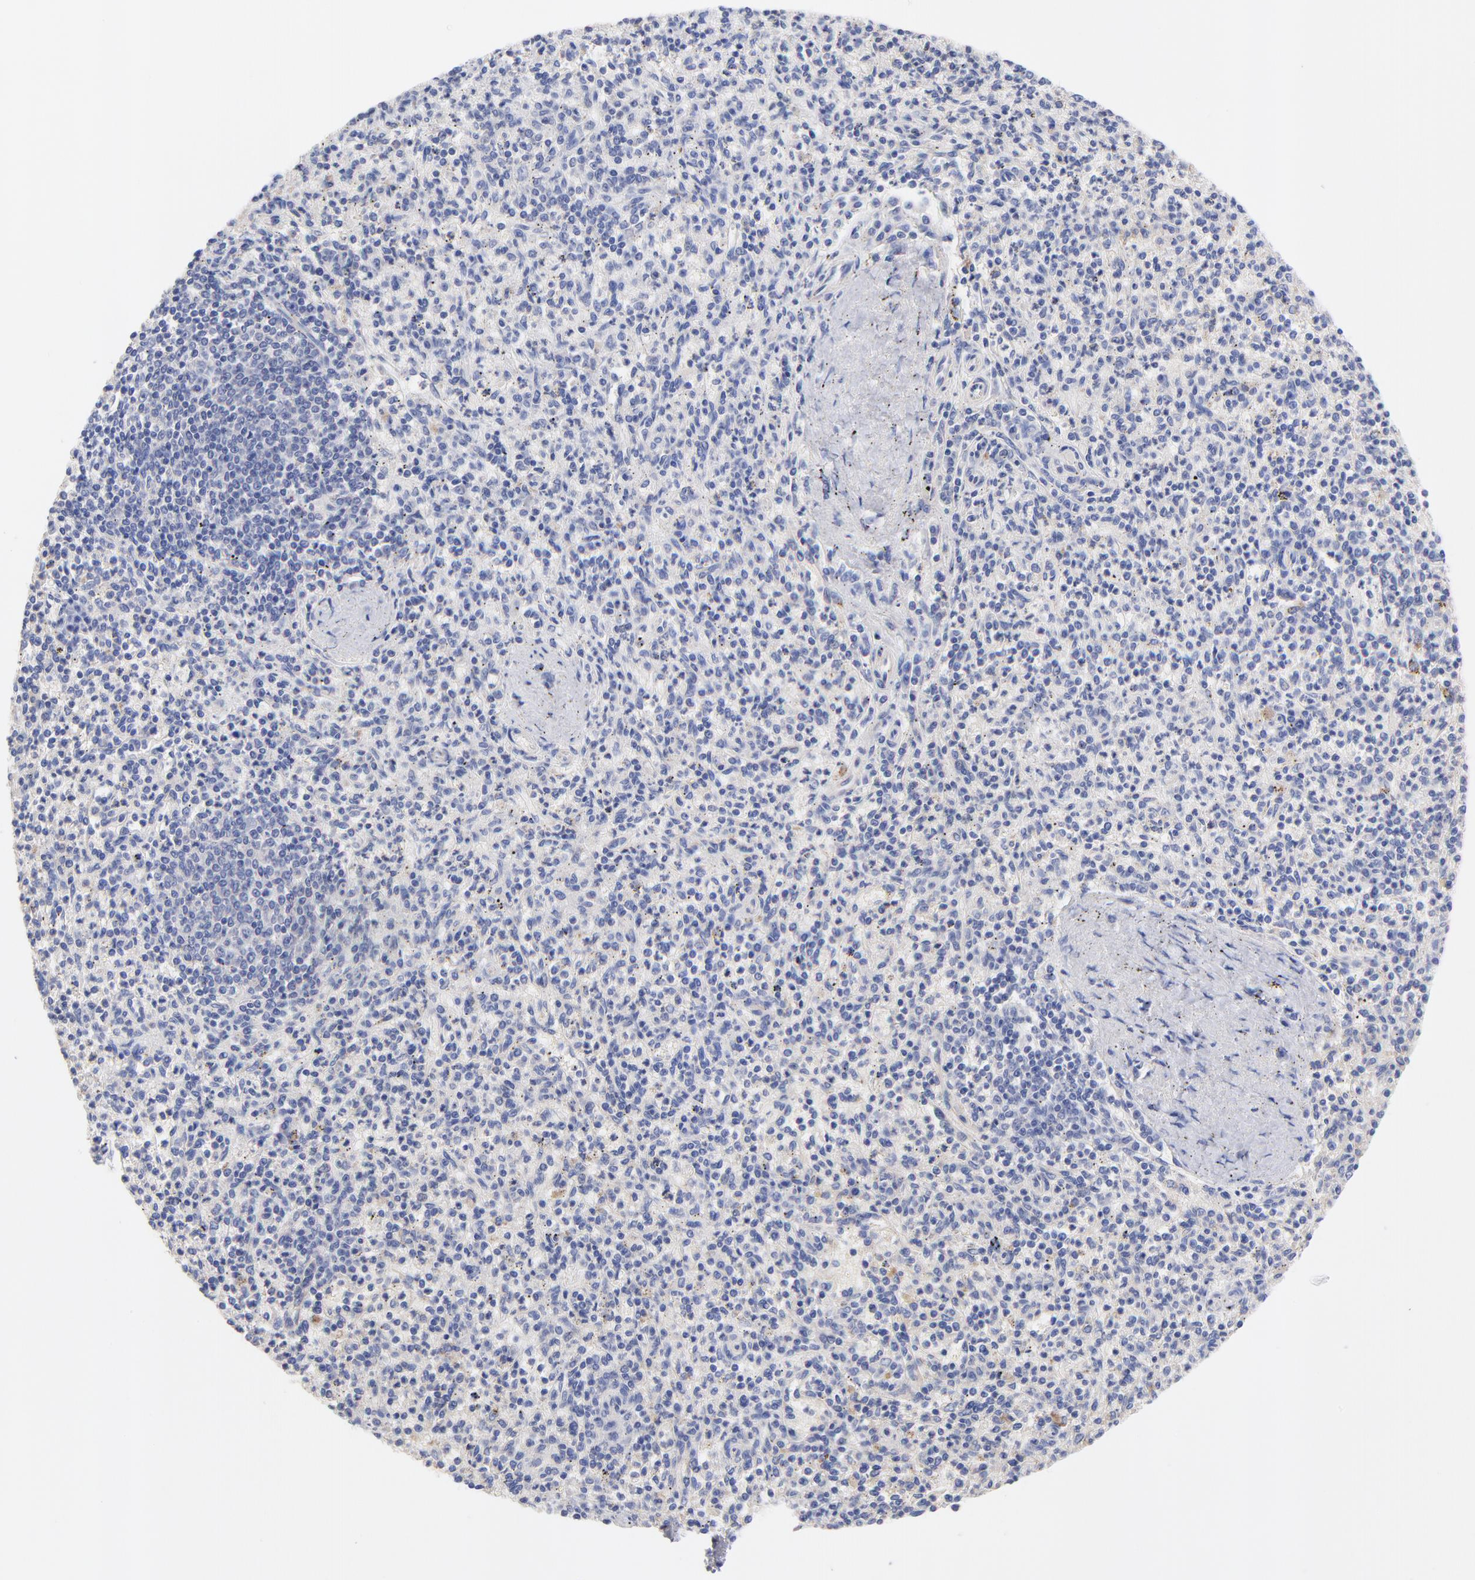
{"staining": {"intensity": "negative", "quantity": "none", "location": "none"}, "tissue": "spleen", "cell_type": "Cells in red pulp", "image_type": "normal", "snomed": [{"axis": "morphology", "description": "Normal tissue, NOS"}, {"axis": "topography", "description": "Spleen"}], "caption": "The IHC photomicrograph has no significant staining in cells in red pulp of spleen. (Brightfield microscopy of DAB (3,3'-diaminobenzidine) immunohistochemistry at high magnification).", "gene": "HS3ST1", "patient": {"sex": "male", "age": 72}}